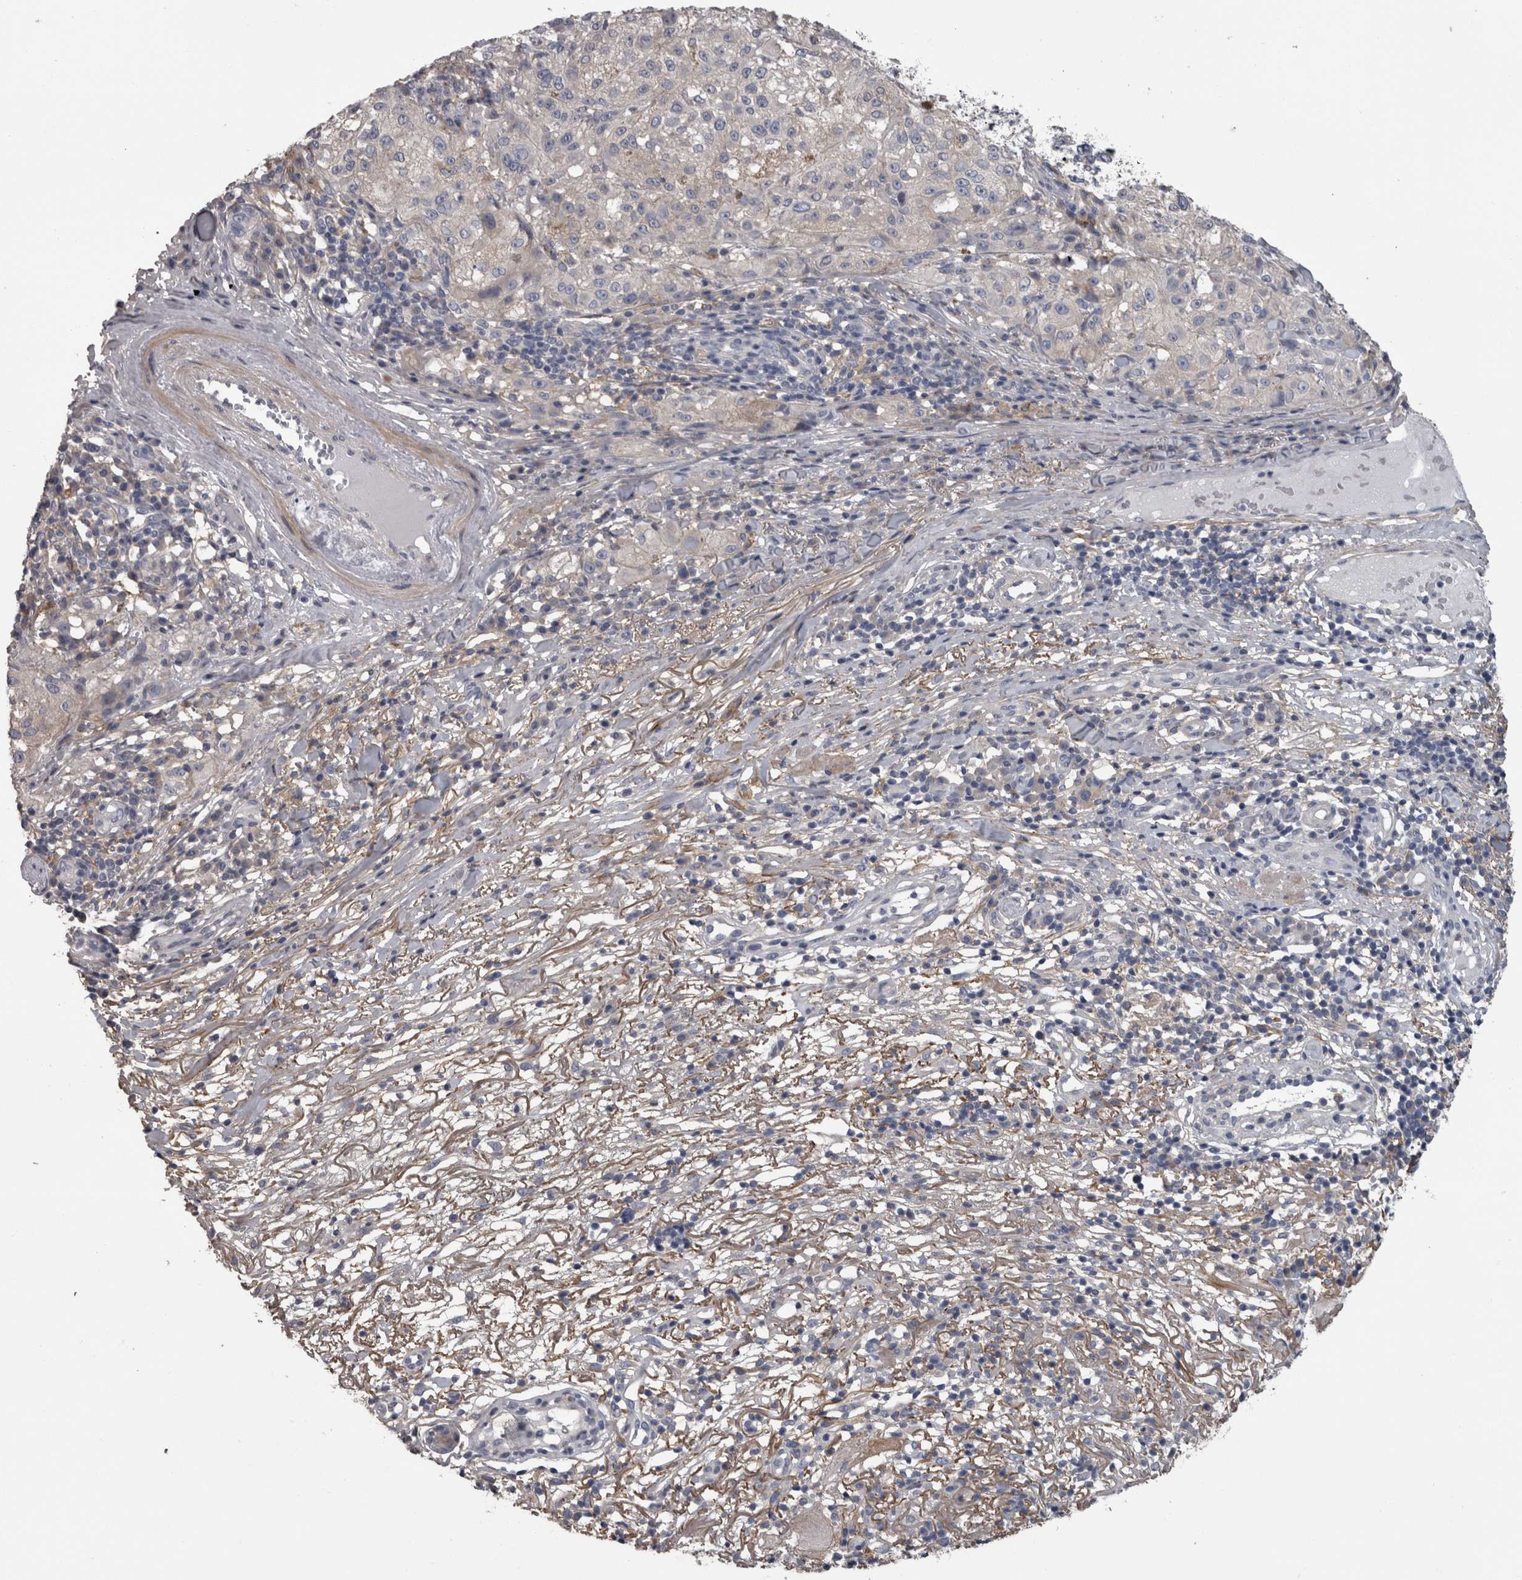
{"staining": {"intensity": "negative", "quantity": "none", "location": "none"}, "tissue": "melanoma", "cell_type": "Tumor cells", "image_type": "cancer", "snomed": [{"axis": "morphology", "description": "Necrosis, NOS"}, {"axis": "morphology", "description": "Malignant melanoma, NOS"}, {"axis": "topography", "description": "Skin"}], "caption": "This photomicrograph is of malignant melanoma stained with immunohistochemistry to label a protein in brown with the nuclei are counter-stained blue. There is no positivity in tumor cells.", "gene": "EFEMP2", "patient": {"sex": "female", "age": 87}}